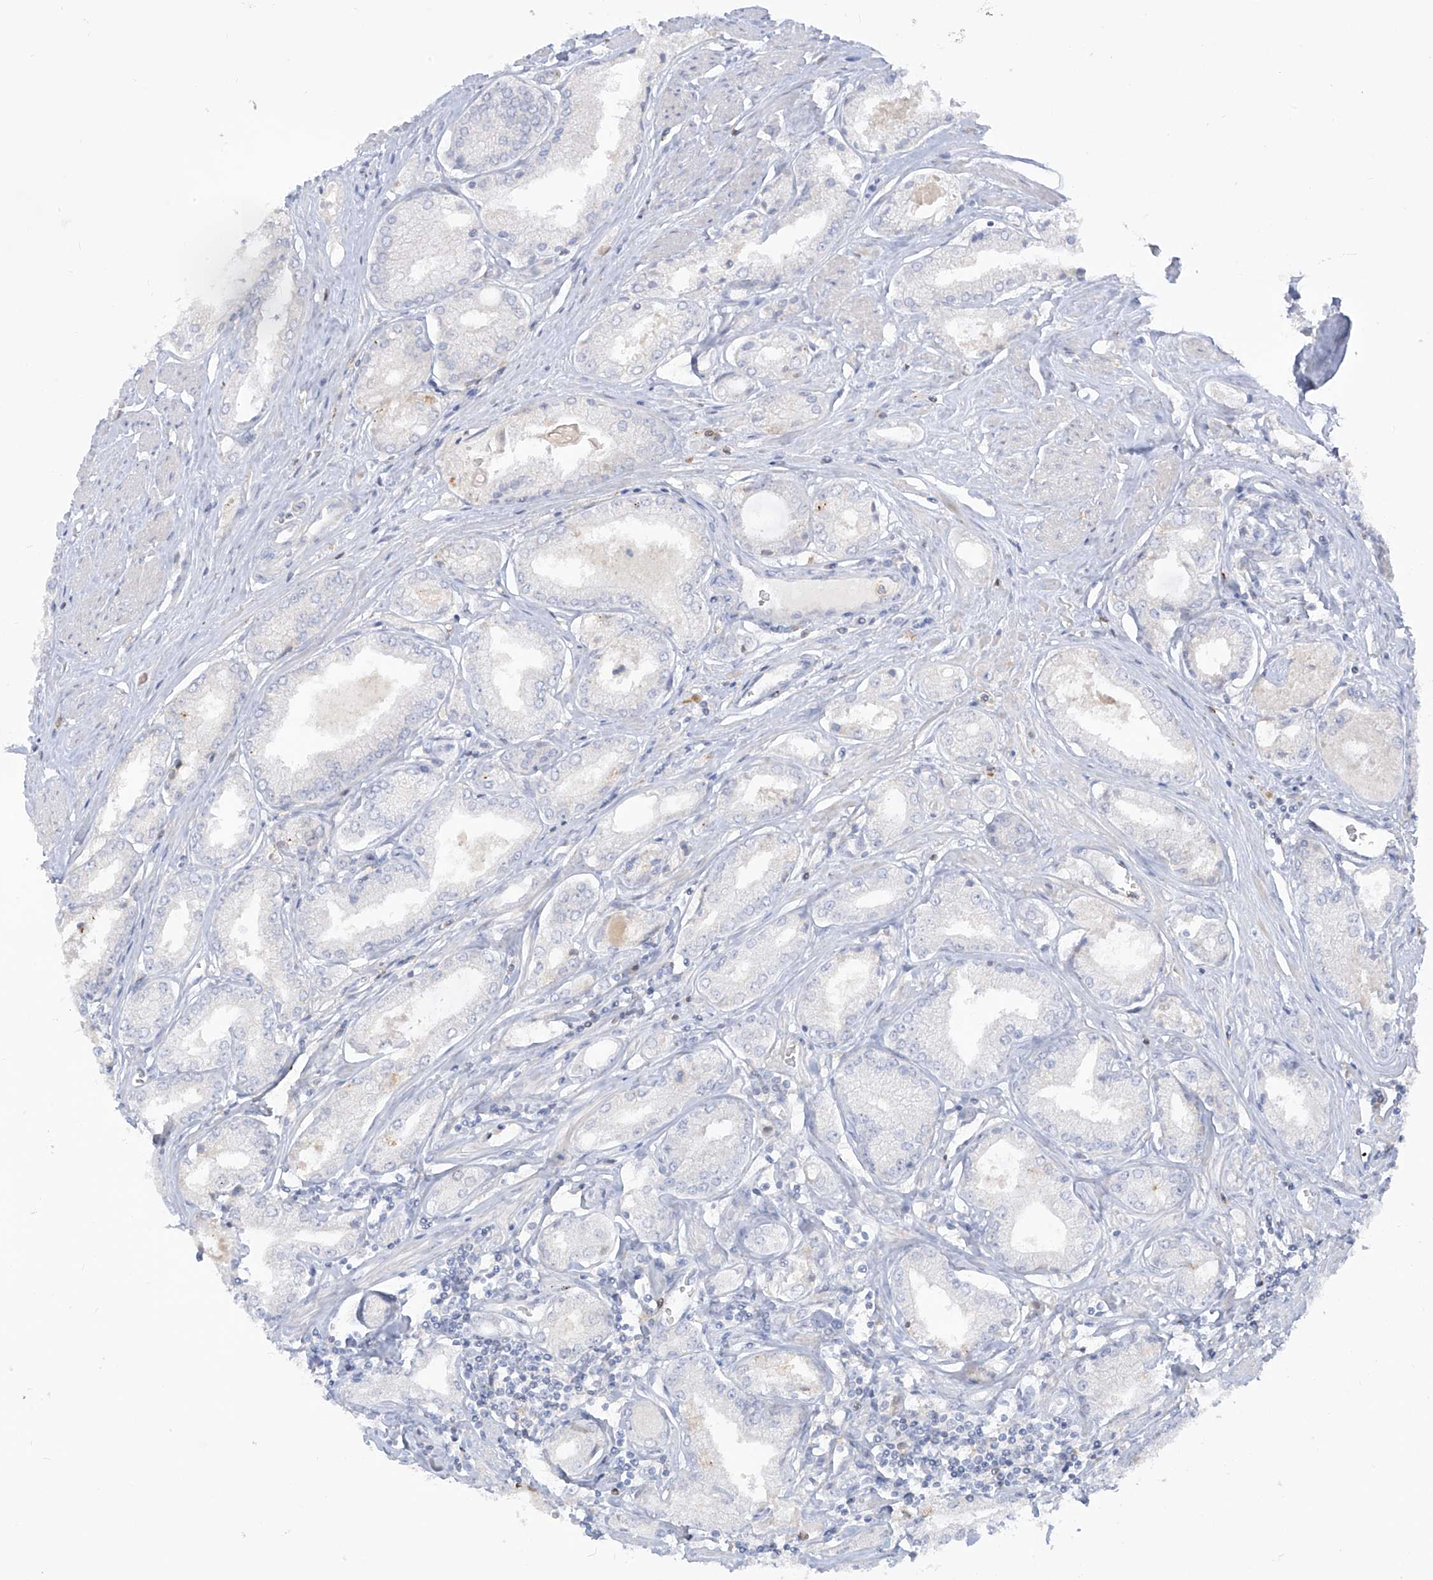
{"staining": {"intensity": "negative", "quantity": "none", "location": "none"}, "tissue": "prostate cancer", "cell_type": "Tumor cells", "image_type": "cancer", "snomed": [{"axis": "morphology", "description": "Adenocarcinoma, Low grade"}, {"axis": "topography", "description": "Prostate"}], "caption": "High power microscopy image of an immunohistochemistry (IHC) photomicrograph of prostate cancer, revealing no significant staining in tumor cells.", "gene": "NOTO", "patient": {"sex": "male", "age": 60}}